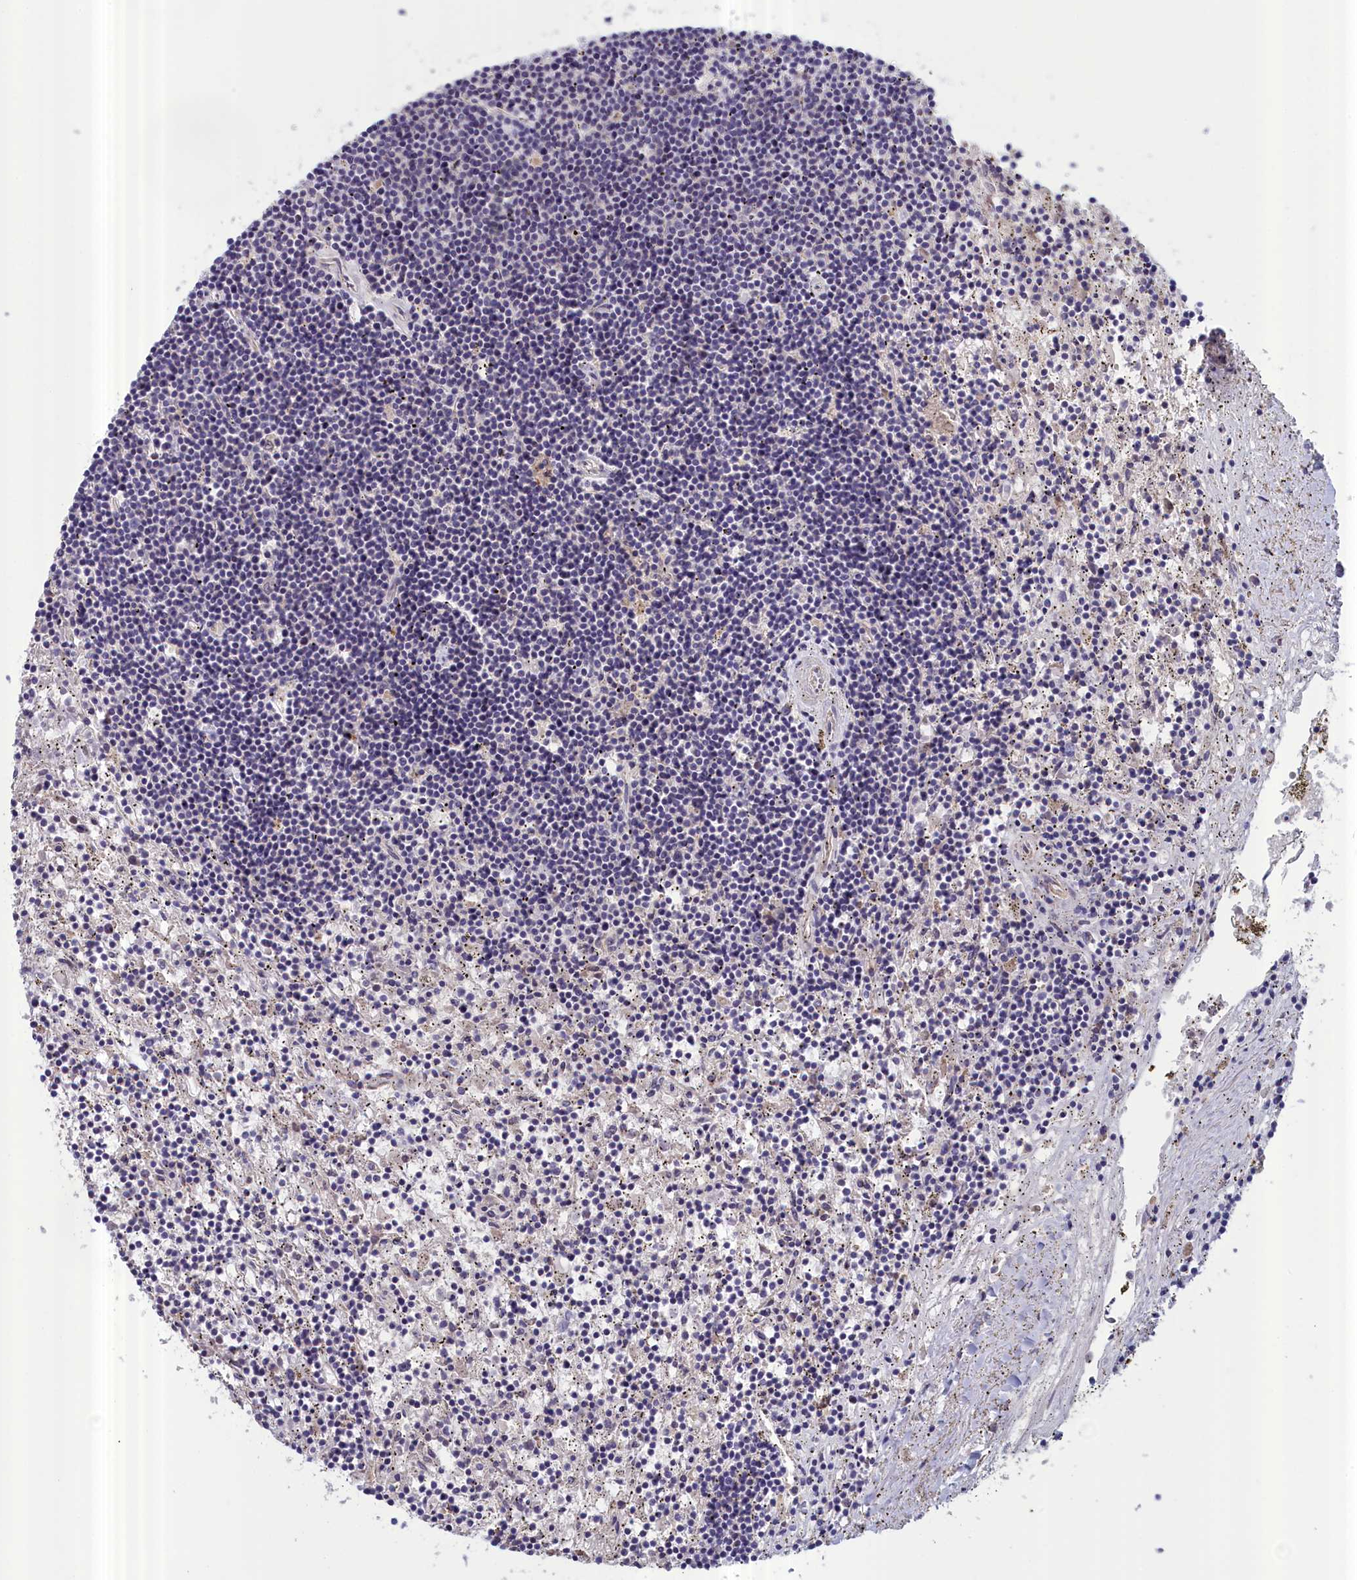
{"staining": {"intensity": "negative", "quantity": "none", "location": "none"}, "tissue": "lymphoma", "cell_type": "Tumor cells", "image_type": "cancer", "snomed": [{"axis": "morphology", "description": "Malignant lymphoma, non-Hodgkin's type, Low grade"}, {"axis": "topography", "description": "Spleen"}], "caption": "High power microscopy micrograph of an IHC histopathology image of low-grade malignant lymphoma, non-Hodgkin's type, revealing no significant positivity in tumor cells.", "gene": "IGFALS", "patient": {"sex": "male", "age": 76}}